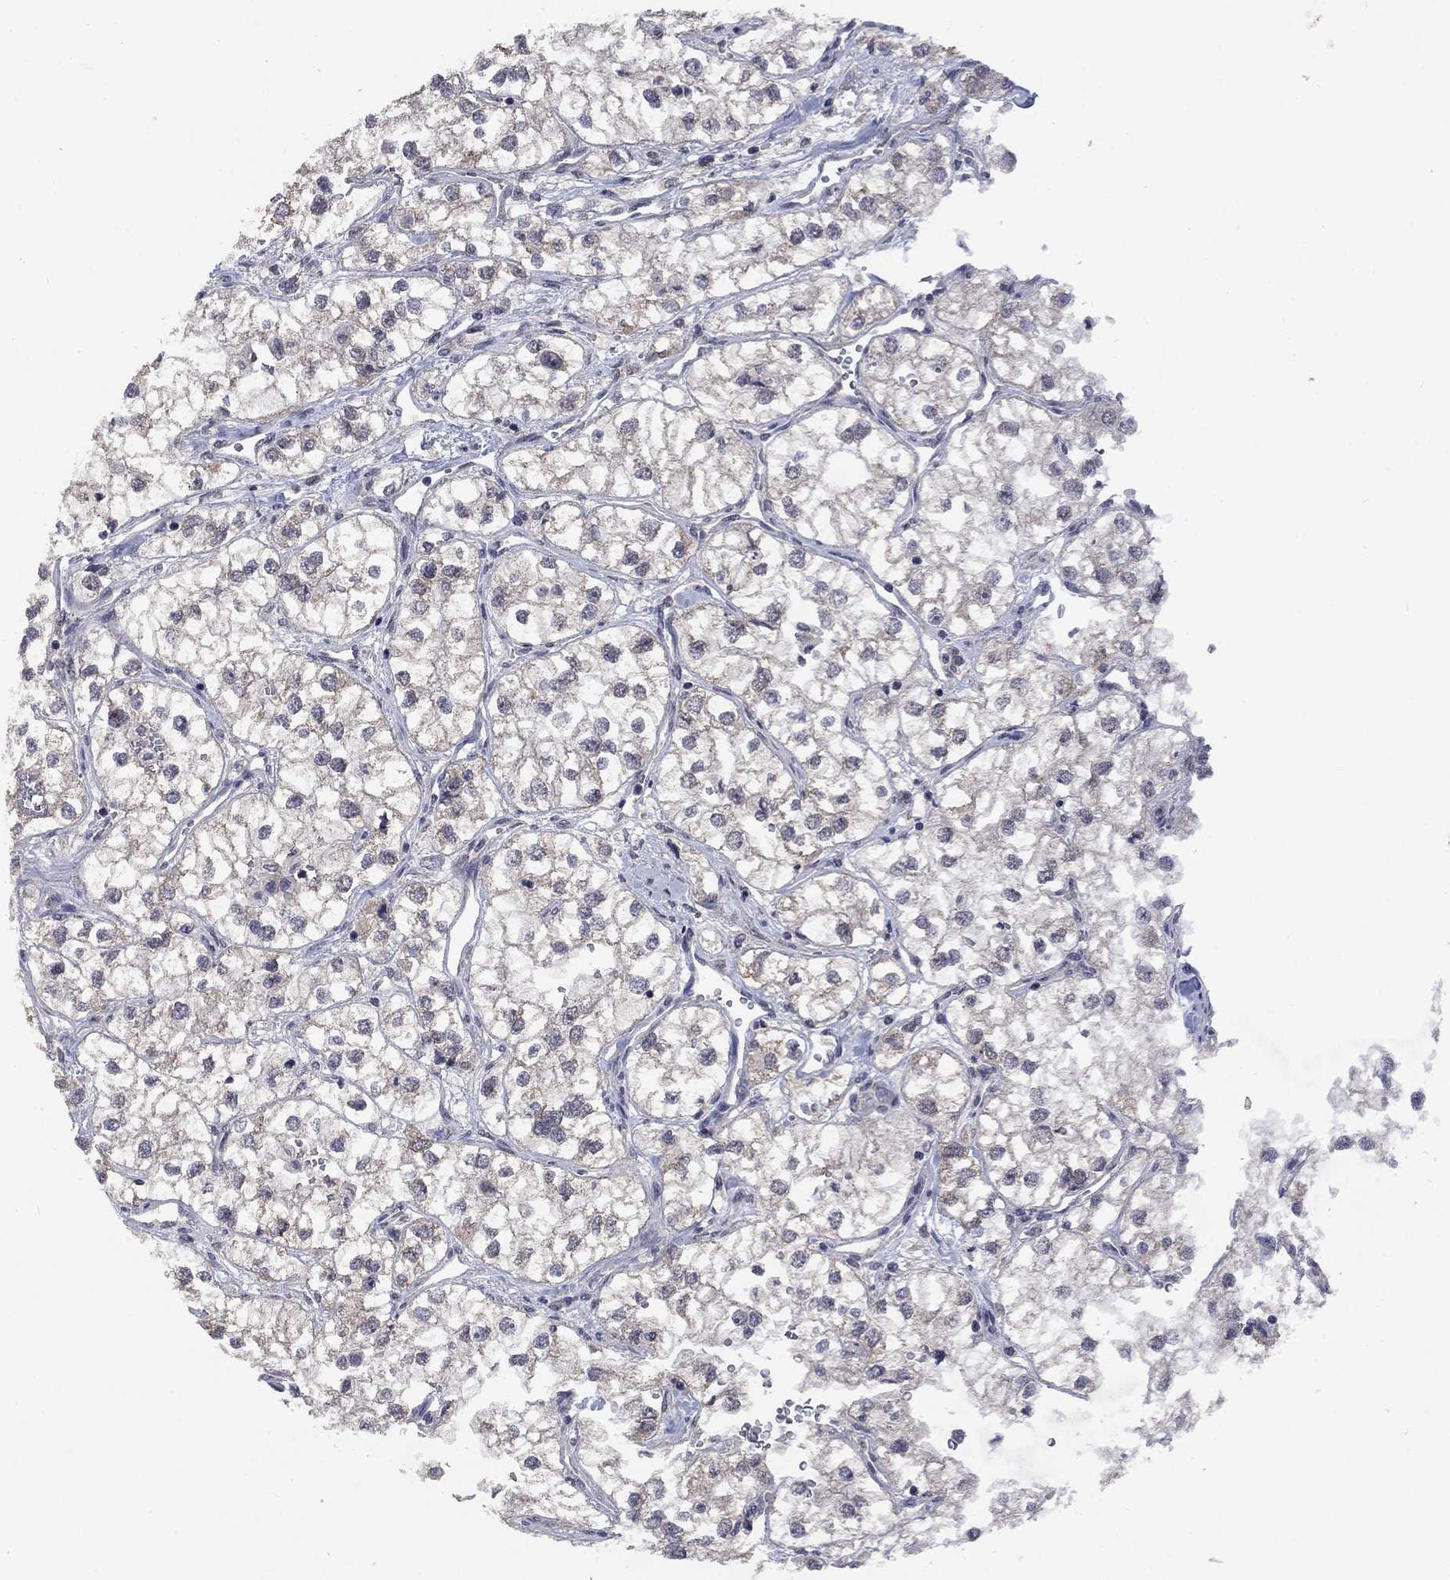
{"staining": {"intensity": "moderate", "quantity": "<25%", "location": "cytoplasmic/membranous"}, "tissue": "renal cancer", "cell_type": "Tumor cells", "image_type": "cancer", "snomed": [{"axis": "morphology", "description": "Adenocarcinoma, NOS"}, {"axis": "topography", "description": "Kidney"}], "caption": "Immunohistochemistry photomicrograph of renal cancer stained for a protein (brown), which displays low levels of moderate cytoplasmic/membranous staining in approximately <25% of tumor cells.", "gene": "SPATA33", "patient": {"sex": "male", "age": 59}}